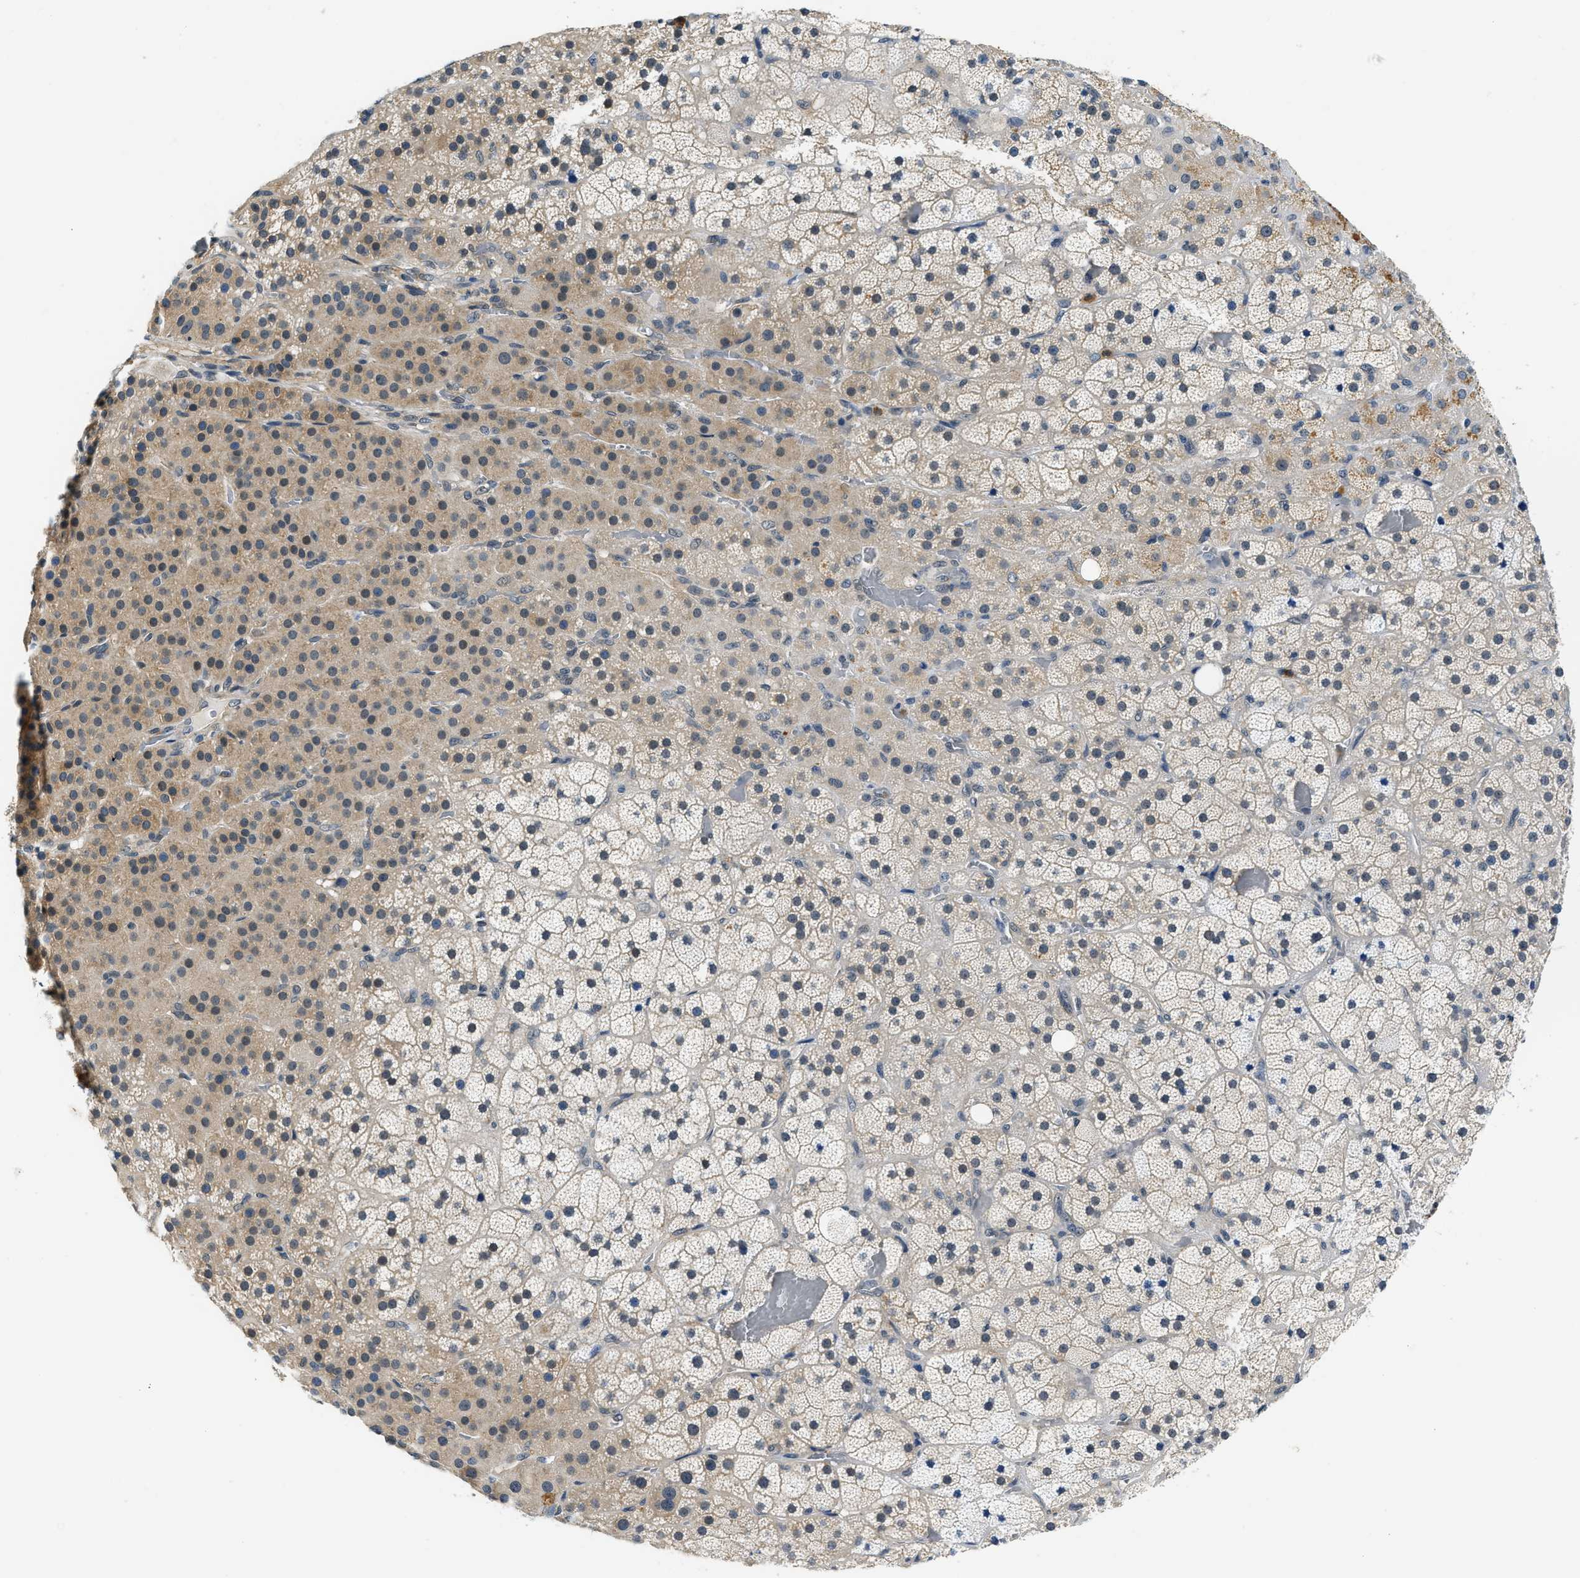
{"staining": {"intensity": "moderate", "quantity": "25%-75%", "location": "cytoplasmic/membranous"}, "tissue": "adrenal gland", "cell_type": "Glandular cells", "image_type": "normal", "snomed": [{"axis": "morphology", "description": "Normal tissue, NOS"}, {"axis": "topography", "description": "Adrenal gland"}], "caption": "Adrenal gland stained with immunohistochemistry demonstrates moderate cytoplasmic/membranous positivity in about 25%-75% of glandular cells. (Stains: DAB (3,3'-diaminobenzidine) in brown, nuclei in blue, Microscopy: brightfield microscopy at high magnification).", "gene": "SMAD4", "patient": {"sex": "male", "age": 57}}